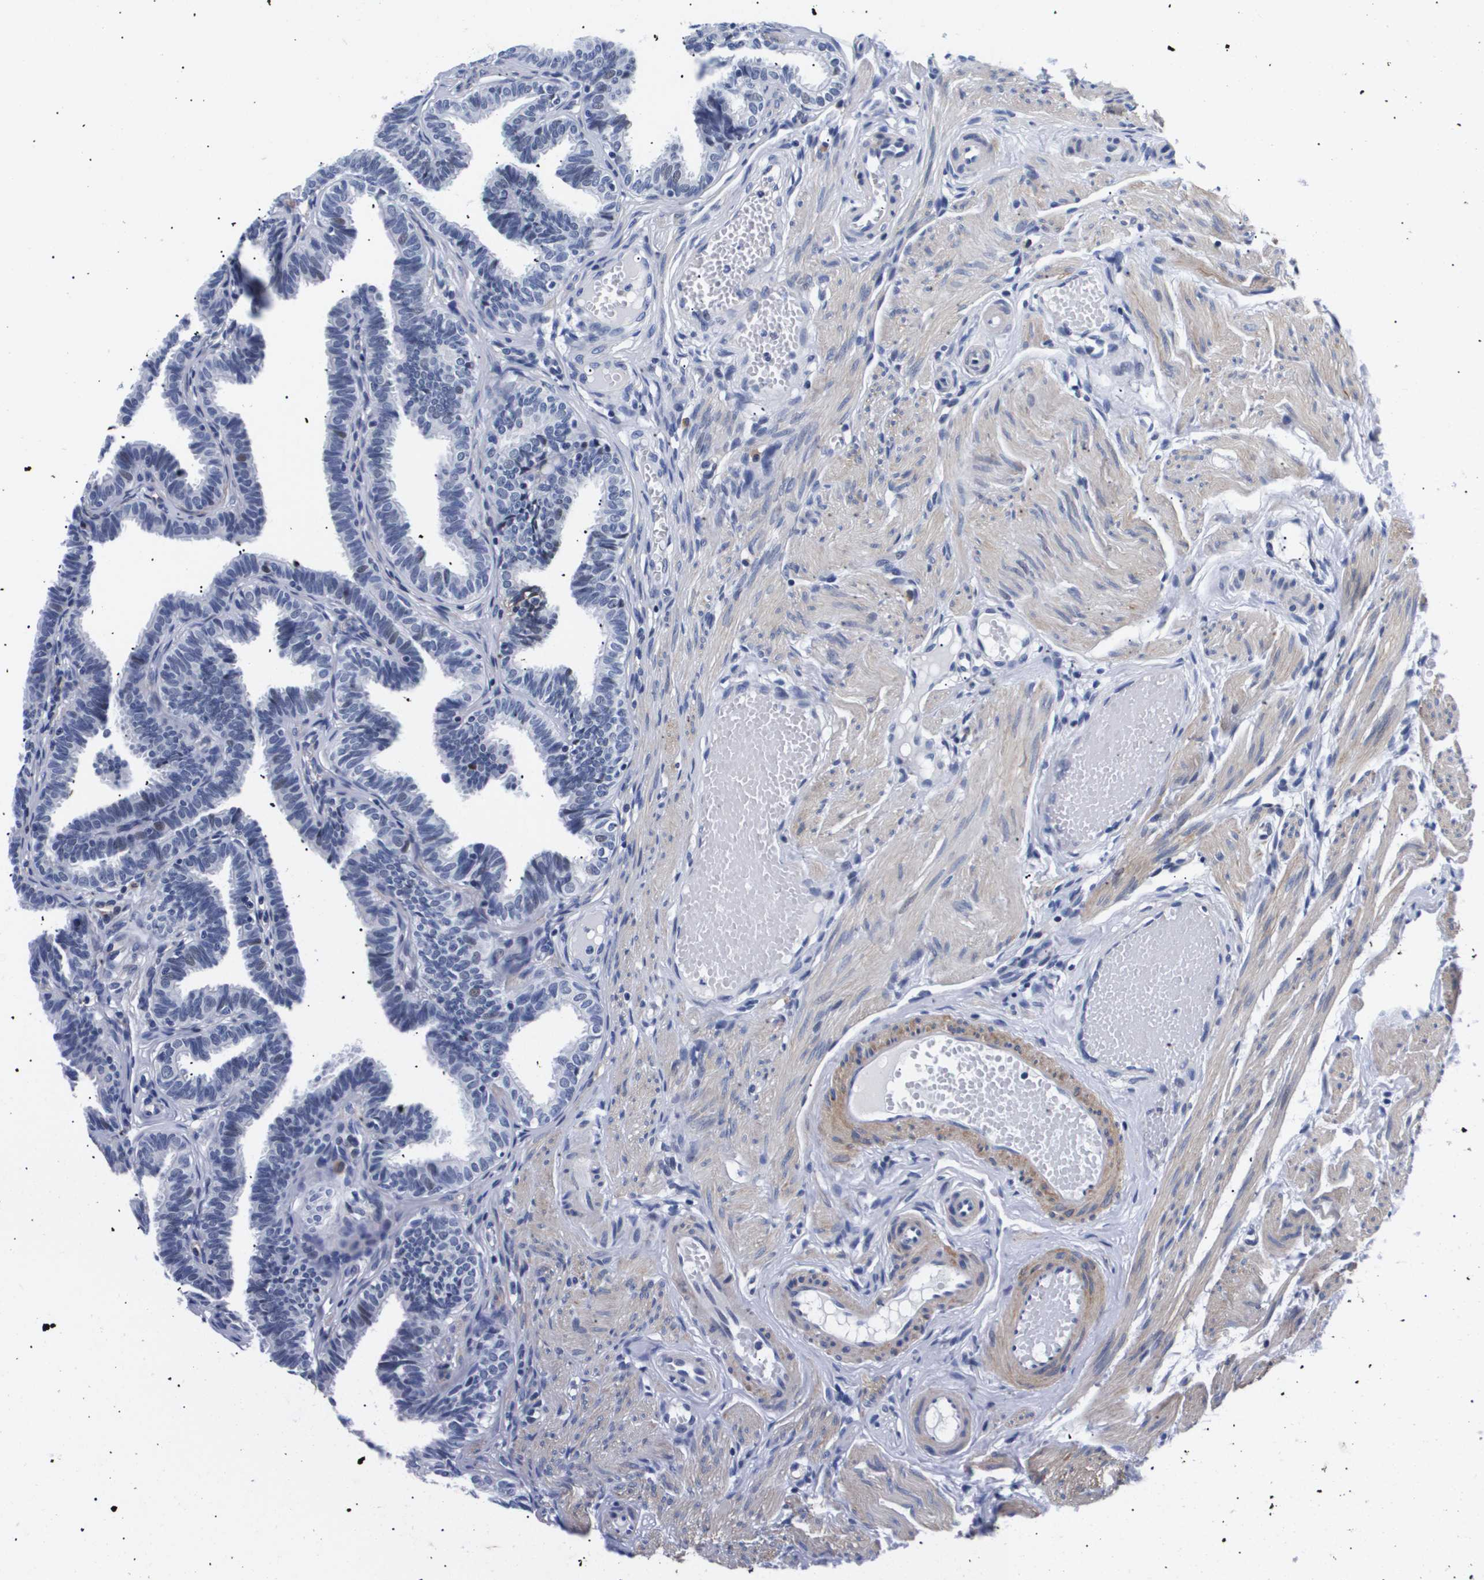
{"staining": {"intensity": "negative", "quantity": "none", "location": "none"}, "tissue": "fallopian tube", "cell_type": "Glandular cells", "image_type": "normal", "snomed": [{"axis": "morphology", "description": "Normal tissue, NOS"}, {"axis": "topography", "description": "Fallopian tube"}, {"axis": "topography", "description": "Ovary"}], "caption": "Immunohistochemistry of benign fallopian tube reveals no staining in glandular cells.", "gene": "SHD", "patient": {"sex": "female", "age": 23}}